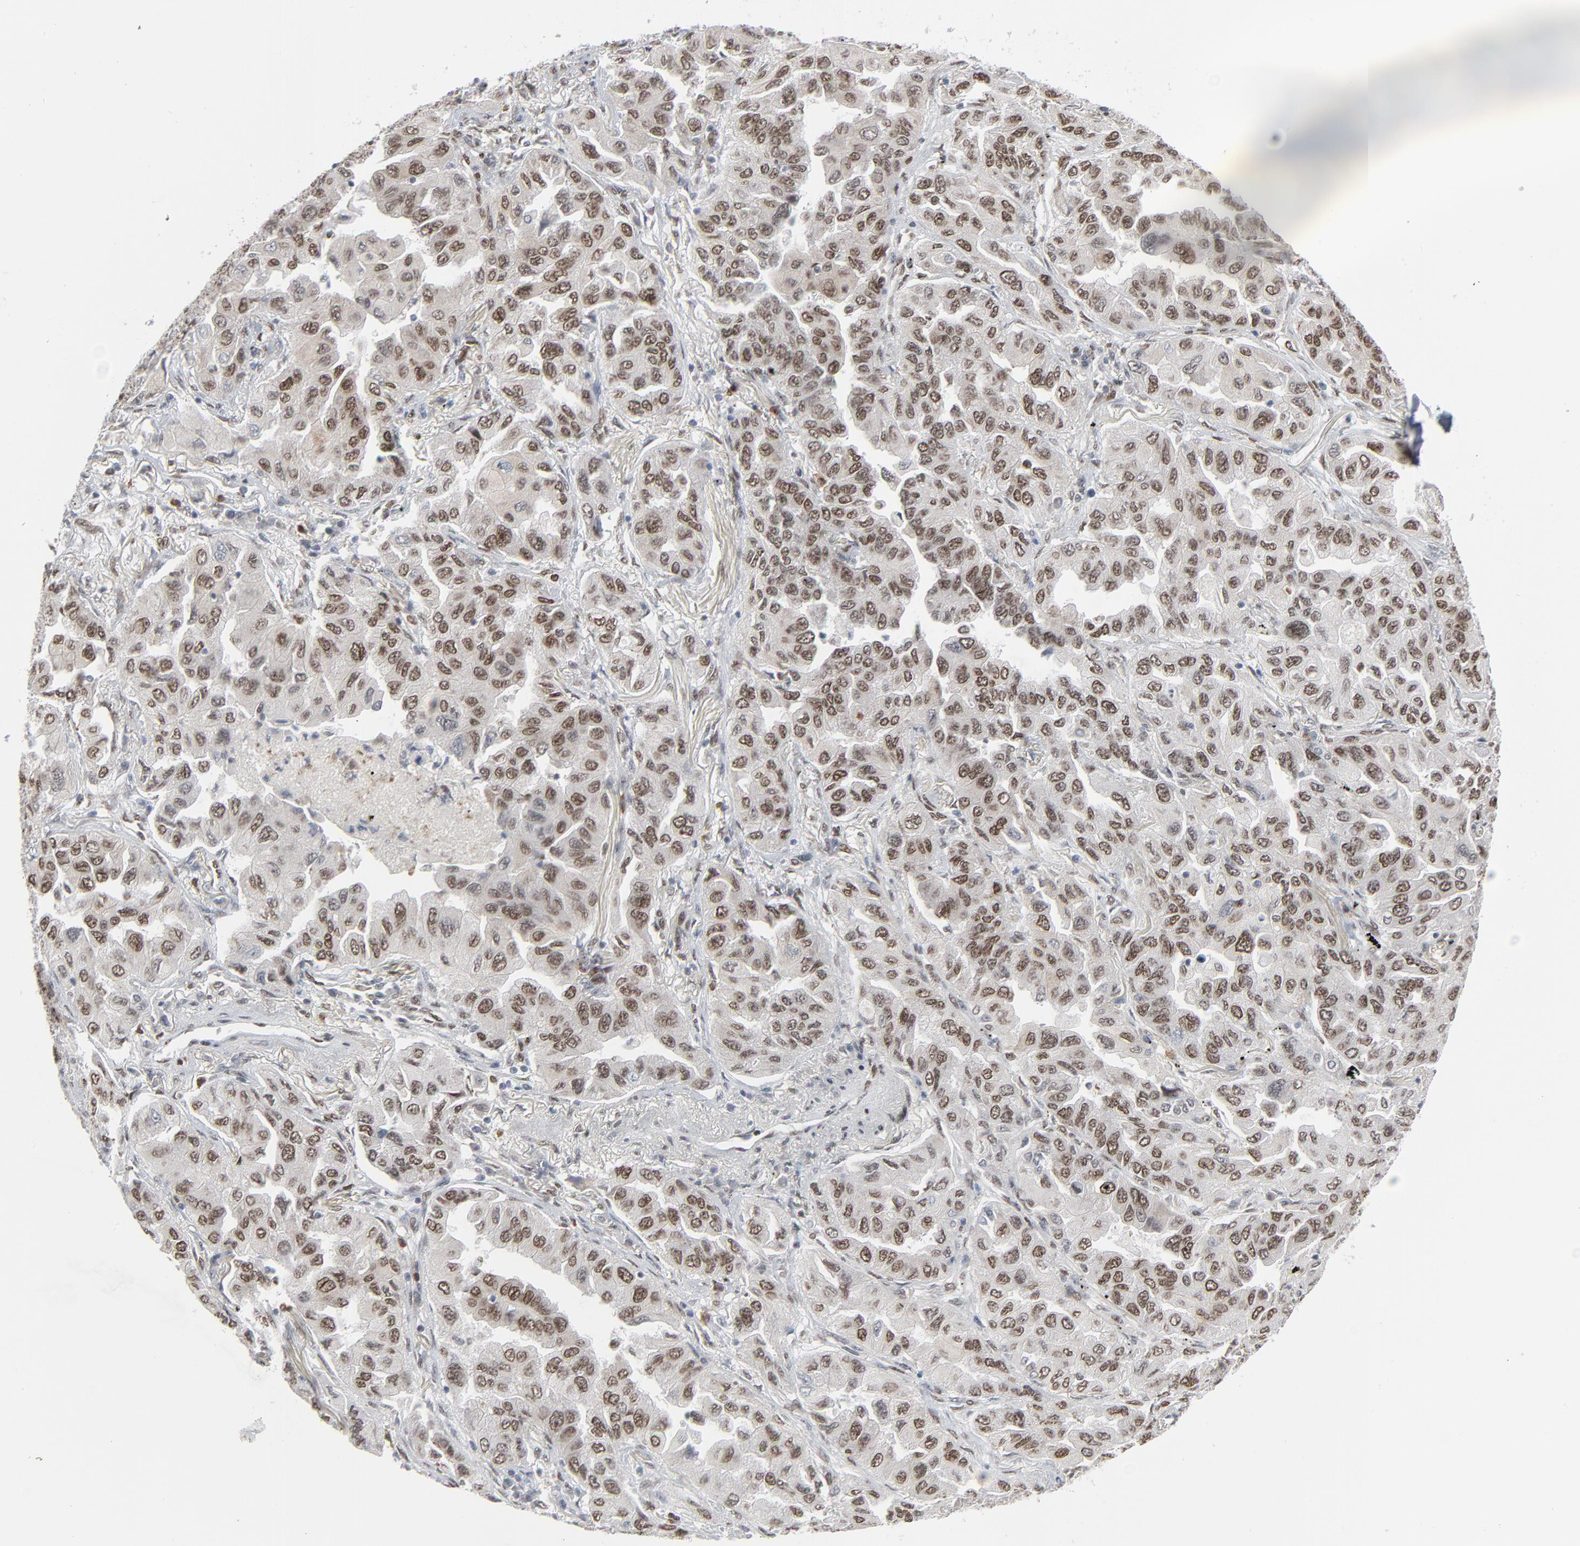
{"staining": {"intensity": "strong", "quantity": ">75%", "location": "nuclear"}, "tissue": "lung cancer", "cell_type": "Tumor cells", "image_type": "cancer", "snomed": [{"axis": "morphology", "description": "Adenocarcinoma, NOS"}, {"axis": "topography", "description": "Lung"}], "caption": "Adenocarcinoma (lung) stained with a protein marker exhibits strong staining in tumor cells.", "gene": "CUX1", "patient": {"sex": "female", "age": 65}}